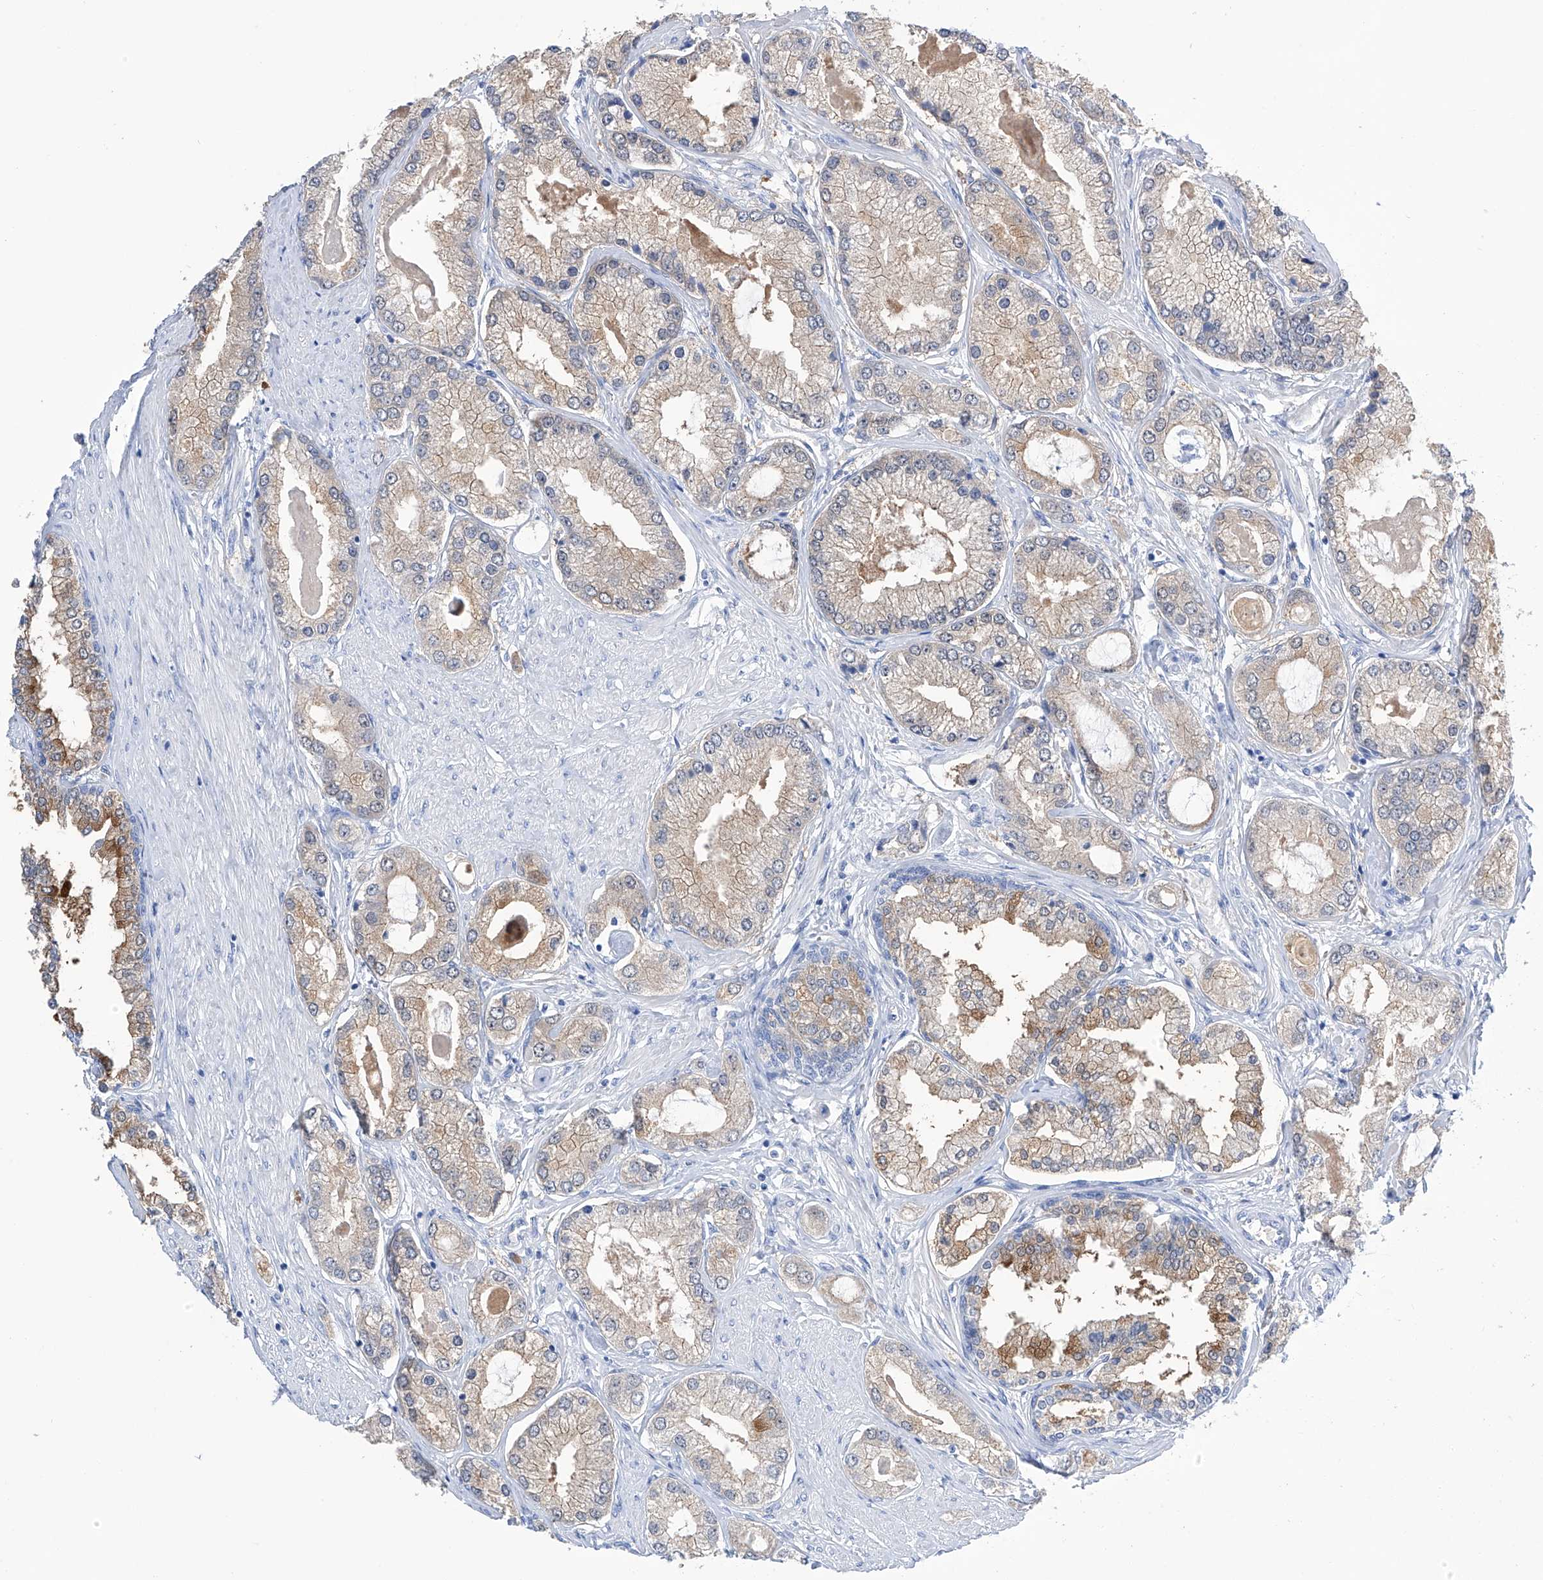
{"staining": {"intensity": "weak", "quantity": "25%-75%", "location": "cytoplasmic/membranous"}, "tissue": "prostate cancer", "cell_type": "Tumor cells", "image_type": "cancer", "snomed": [{"axis": "morphology", "description": "Adenocarcinoma, Low grade"}, {"axis": "topography", "description": "Prostate"}], "caption": "Prostate cancer stained with a protein marker demonstrates weak staining in tumor cells.", "gene": "PGM3", "patient": {"sex": "male", "age": 62}}